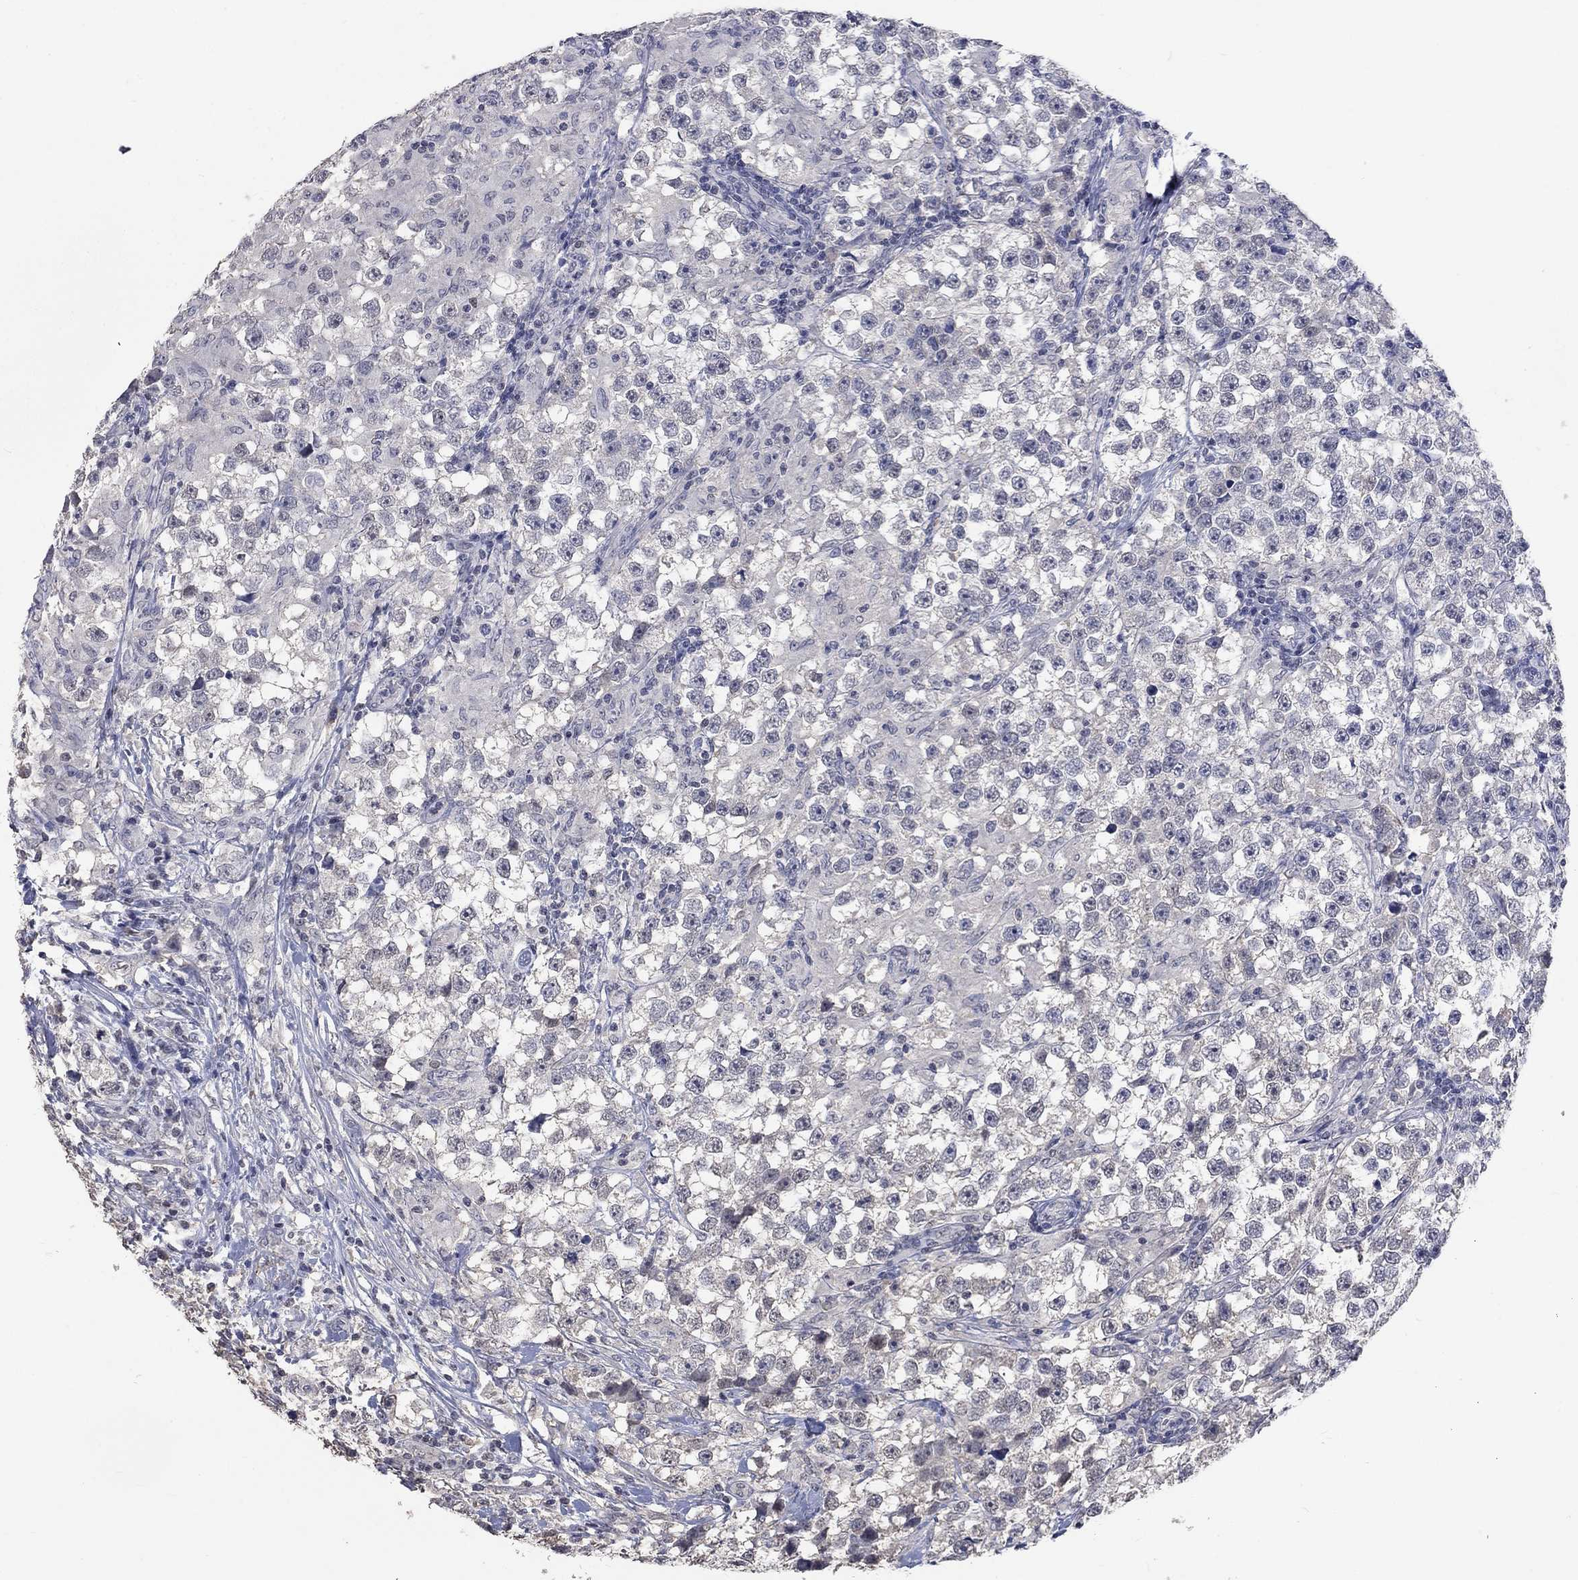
{"staining": {"intensity": "negative", "quantity": "none", "location": "none"}, "tissue": "testis cancer", "cell_type": "Tumor cells", "image_type": "cancer", "snomed": [{"axis": "morphology", "description": "Seminoma, NOS"}, {"axis": "topography", "description": "Testis"}], "caption": "Immunohistochemical staining of seminoma (testis) shows no significant positivity in tumor cells.", "gene": "ZBTB18", "patient": {"sex": "male", "age": 46}}